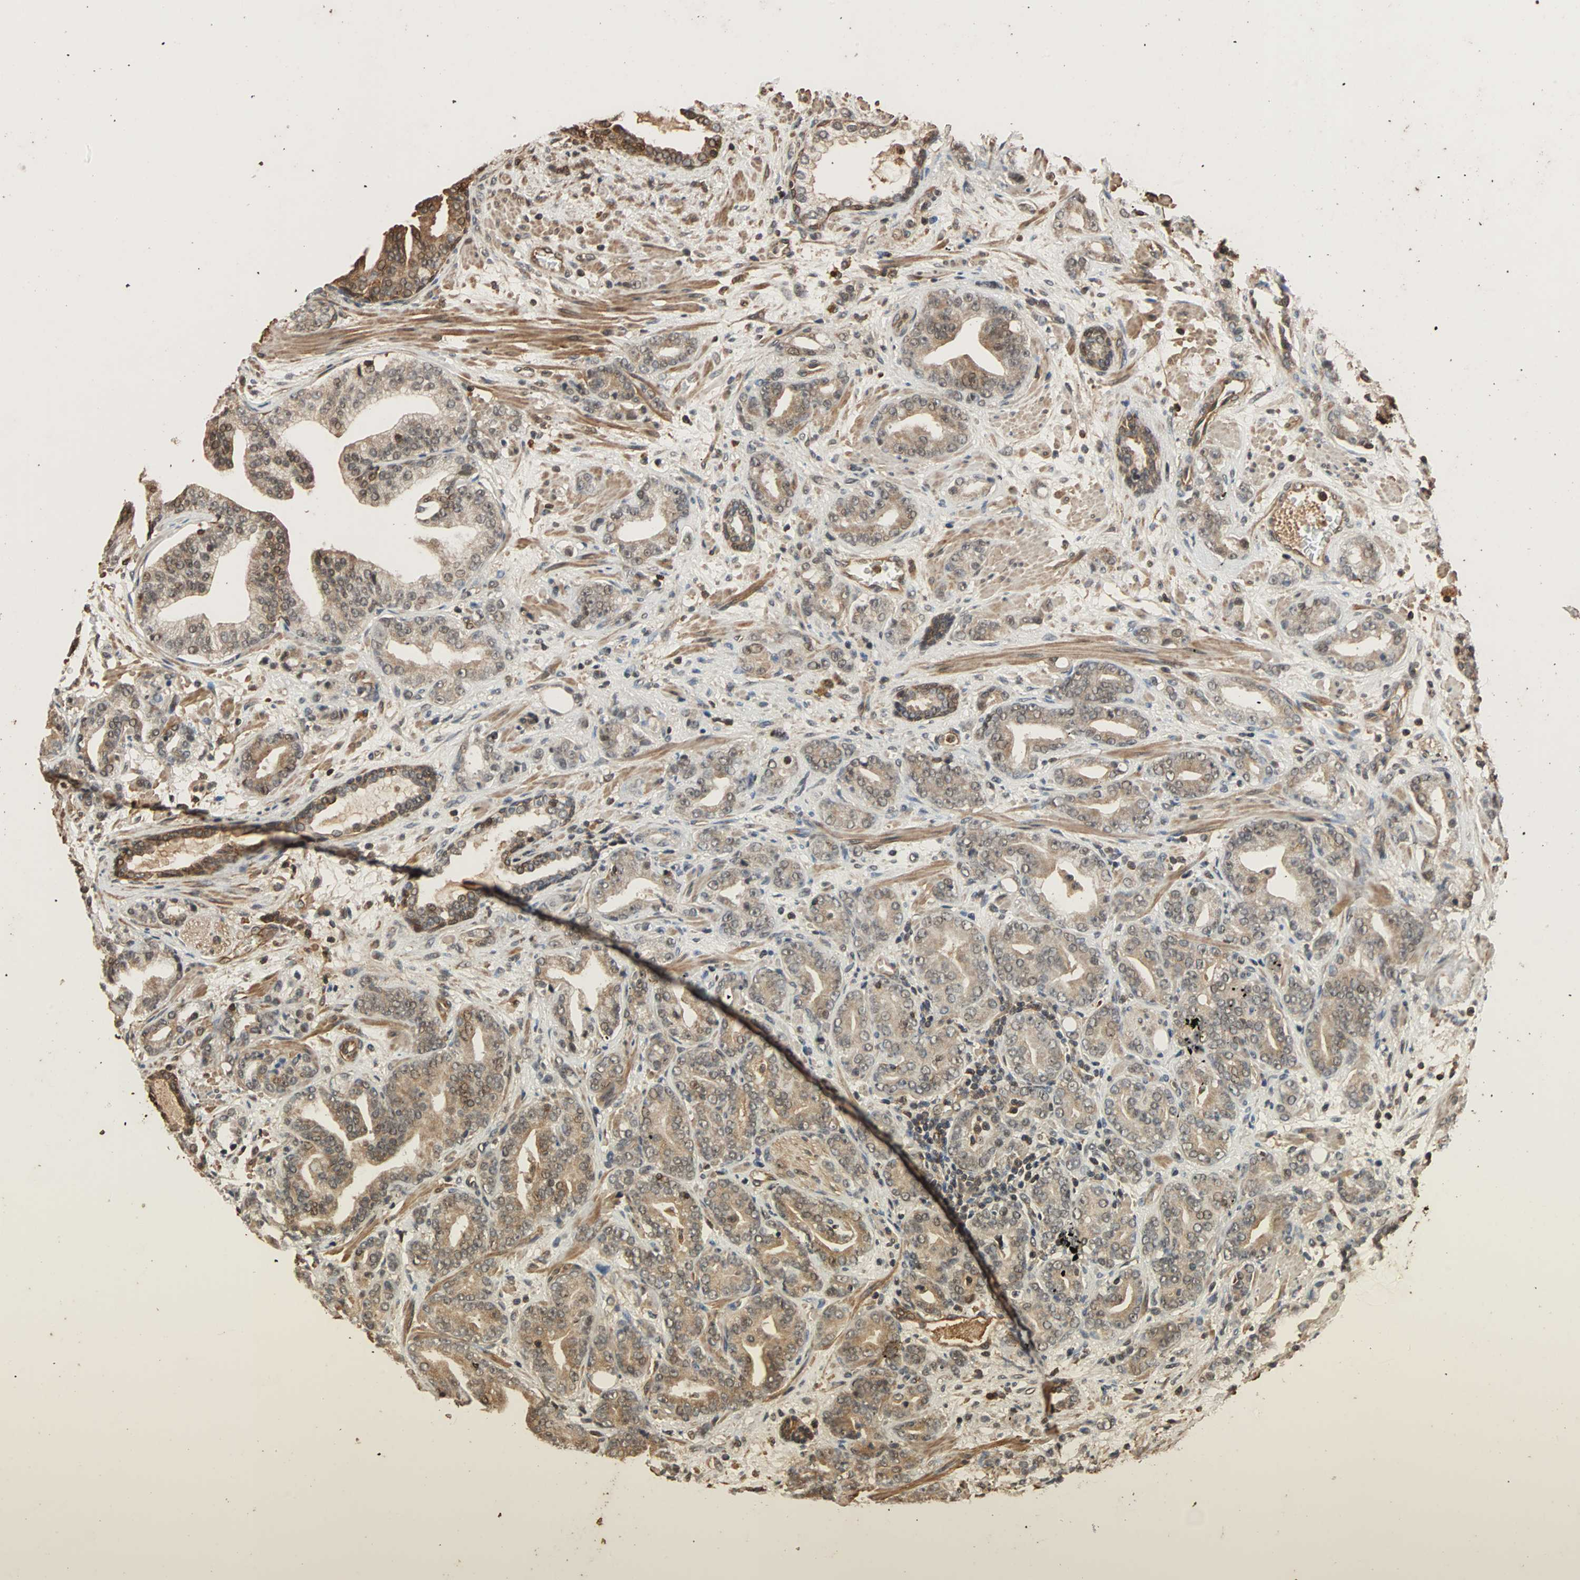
{"staining": {"intensity": "moderate", "quantity": ">75%", "location": "cytoplasmic/membranous,nuclear"}, "tissue": "prostate cancer", "cell_type": "Tumor cells", "image_type": "cancer", "snomed": [{"axis": "morphology", "description": "Adenocarcinoma, Low grade"}, {"axis": "topography", "description": "Prostate"}], "caption": "Prostate cancer (low-grade adenocarcinoma) was stained to show a protein in brown. There is medium levels of moderate cytoplasmic/membranous and nuclear staining in about >75% of tumor cells.", "gene": "CDC5L", "patient": {"sex": "male", "age": 63}}